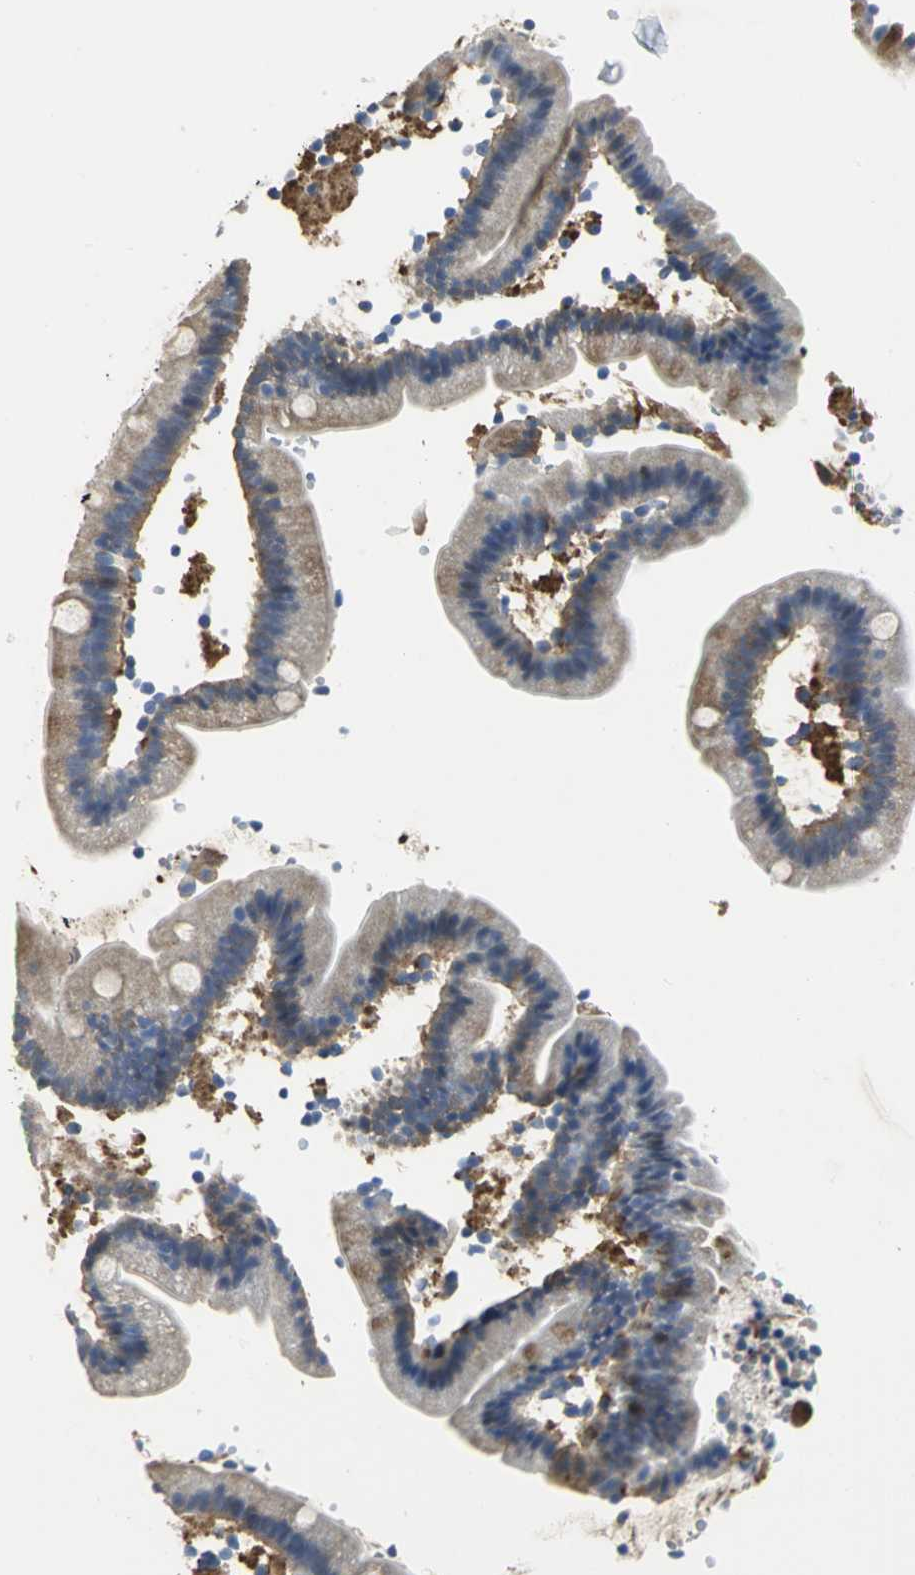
{"staining": {"intensity": "moderate", "quantity": ">75%", "location": "cytoplasmic/membranous"}, "tissue": "duodenum", "cell_type": "Glandular cells", "image_type": "normal", "snomed": [{"axis": "morphology", "description": "Normal tissue, NOS"}, {"axis": "topography", "description": "Duodenum"}], "caption": "Protein staining exhibits moderate cytoplasmic/membranous positivity in about >75% of glandular cells in unremarkable duodenum. The protein is stained brown, and the nuclei are stained in blue (DAB IHC with brightfield microscopy, high magnification).", "gene": "CHRNB1", "patient": {"sex": "male", "age": 66}}